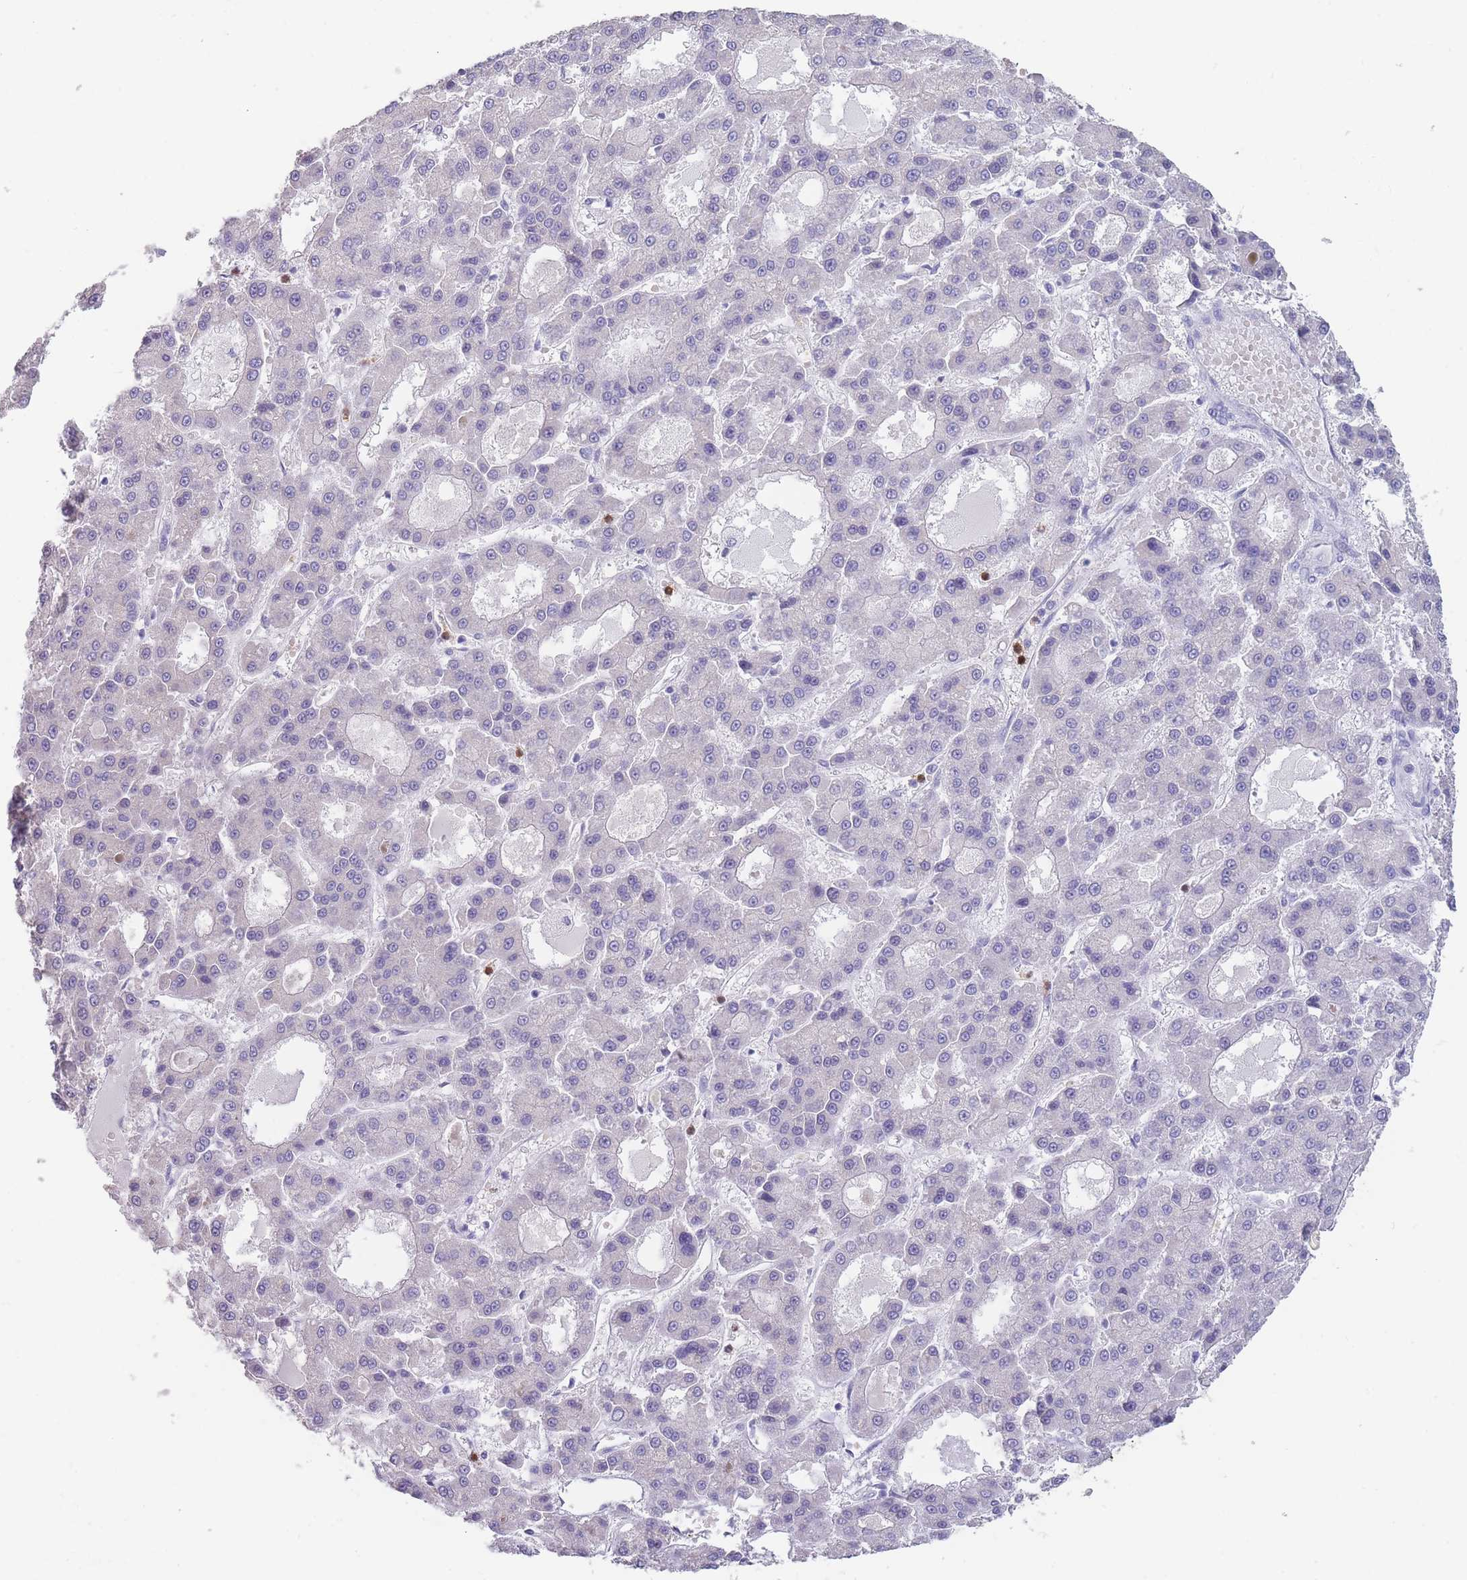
{"staining": {"intensity": "negative", "quantity": "none", "location": "none"}, "tissue": "liver cancer", "cell_type": "Tumor cells", "image_type": "cancer", "snomed": [{"axis": "morphology", "description": "Carcinoma, Hepatocellular, NOS"}, {"axis": "topography", "description": "Liver"}], "caption": "Protein analysis of liver cancer demonstrates no significant positivity in tumor cells.", "gene": "ZNF627", "patient": {"sex": "male", "age": 70}}